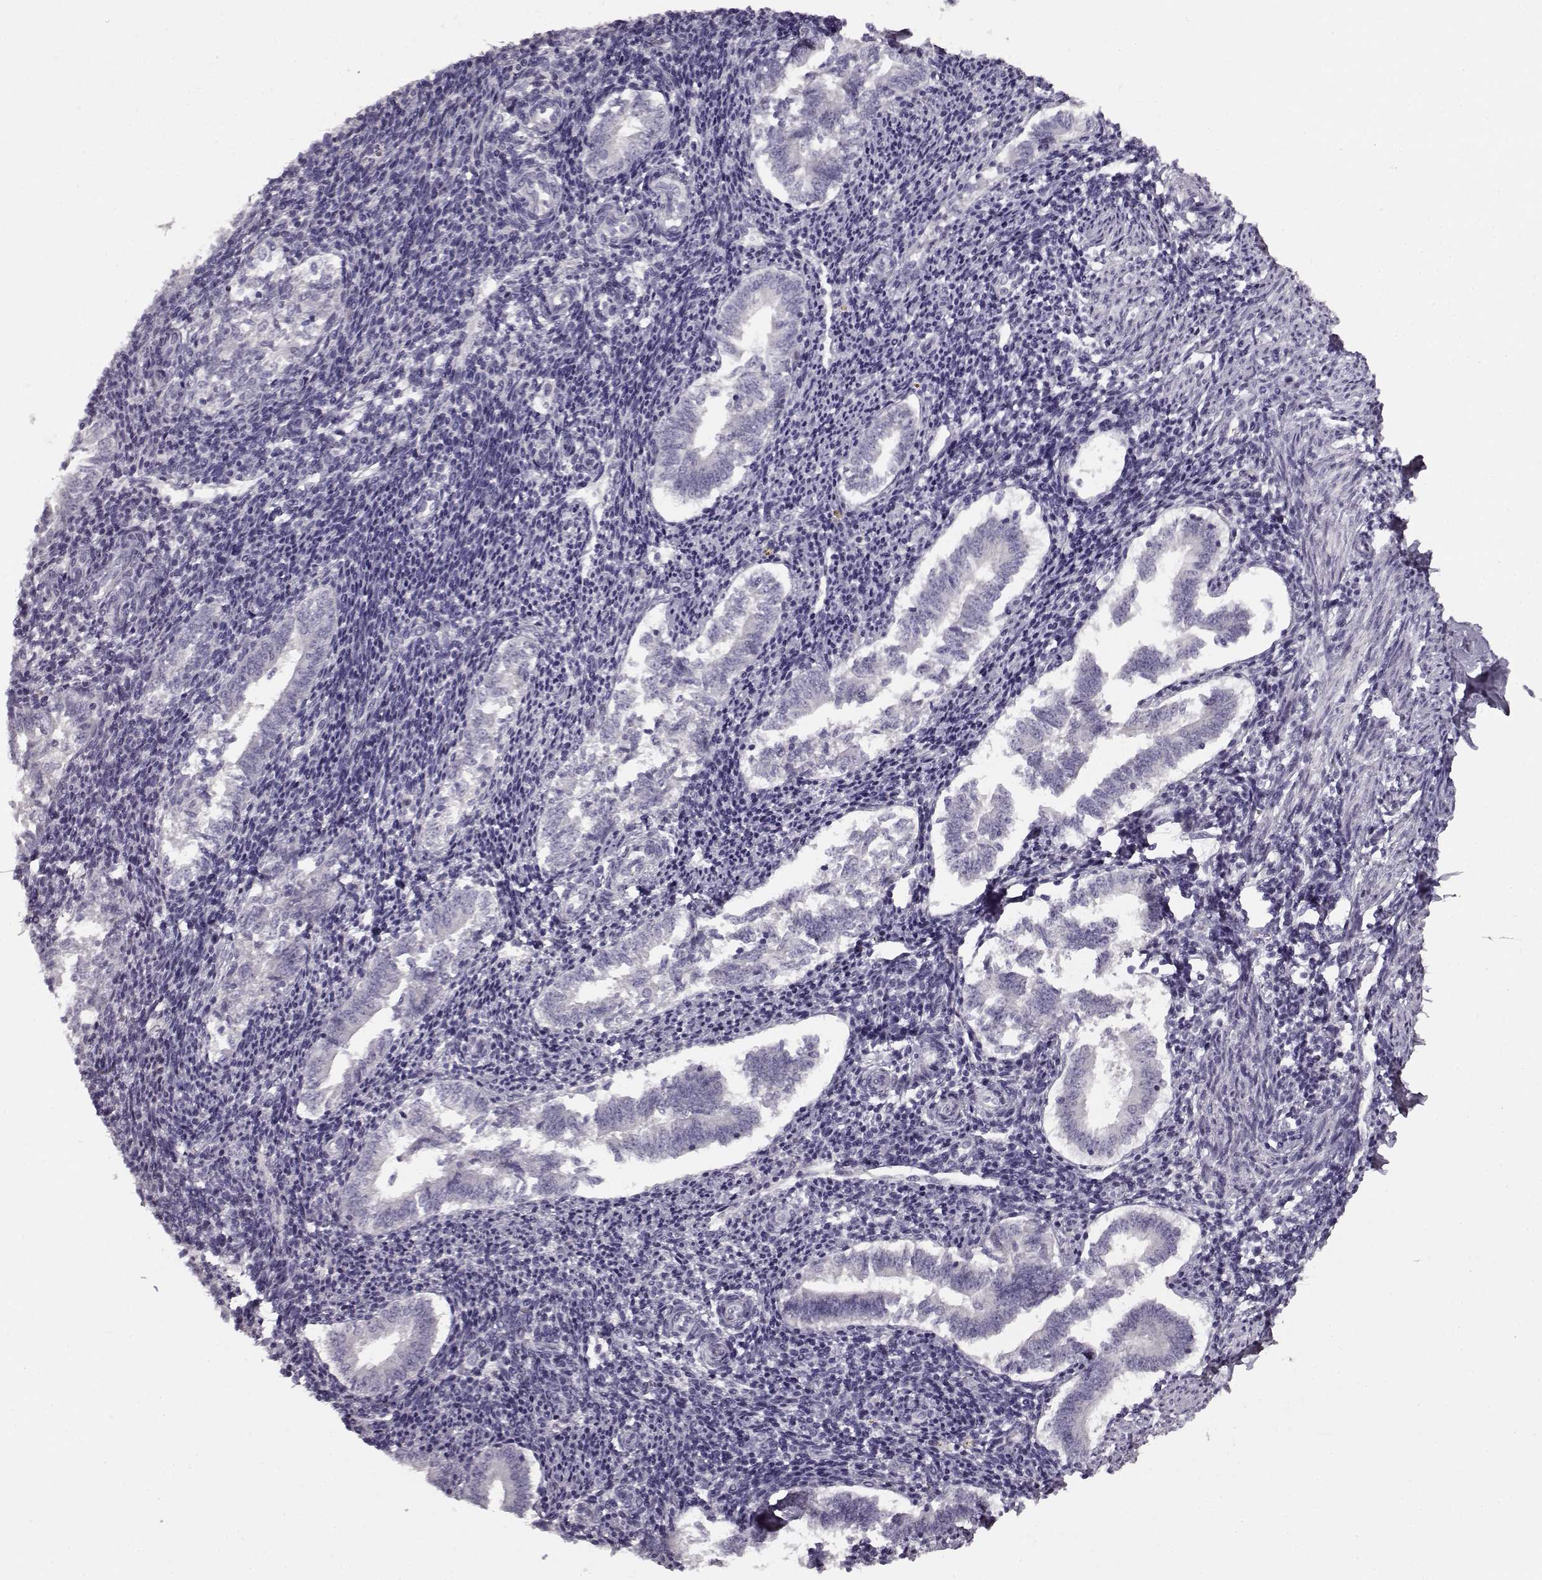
{"staining": {"intensity": "negative", "quantity": "none", "location": "none"}, "tissue": "endometrium", "cell_type": "Cells in endometrial stroma", "image_type": "normal", "snomed": [{"axis": "morphology", "description": "Normal tissue, NOS"}, {"axis": "topography", "description": "Endometrium"}], "caption": "Immunohistochemistry of benign human endometrium exhibits no expression in cells in endometrial stroma.", "gene": "RP1L1", "patient": {"sex": "female", "age": 25}}